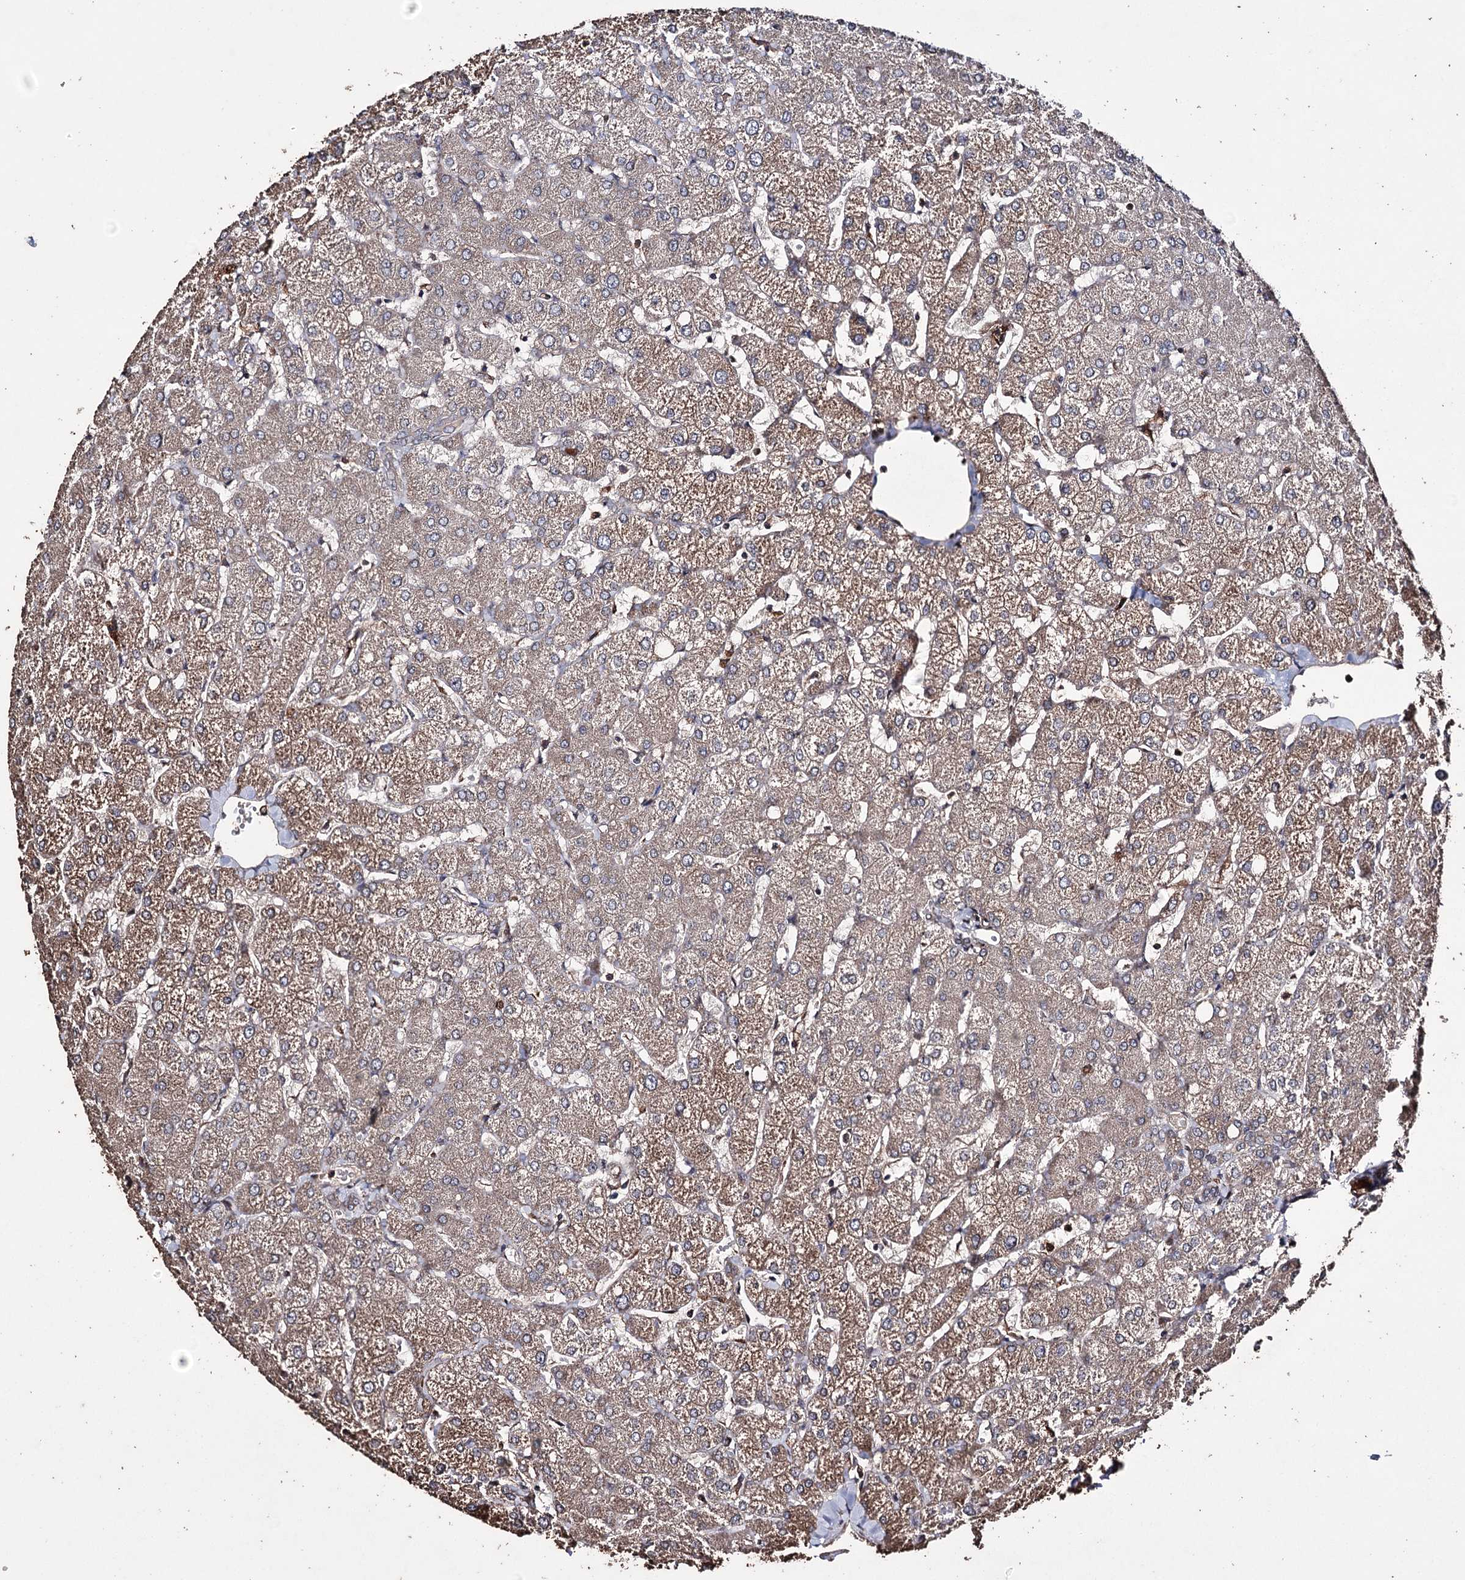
{"staining": {"intensity": "negative", "quantity": "none", "location": "none"}, "tissue": "liver", "cell_type": "Cholangiocytes", "image_type": "normal", "snomed": [{"axis": "morphology", "description": "Normal tissue, NOS"}, {"axis": "topography", "description": "Liver"}], "caption": "Cholangiocytes are negative for protein expression in unremarkable human liver. The staining was performed using DAB to visualize the protein expression in brown, while the nuclei were stained in blue with hematoxylin (Magnification: 20x).", "gene": "ZNF662", "patient": {"sex": "female", "age": 54}}